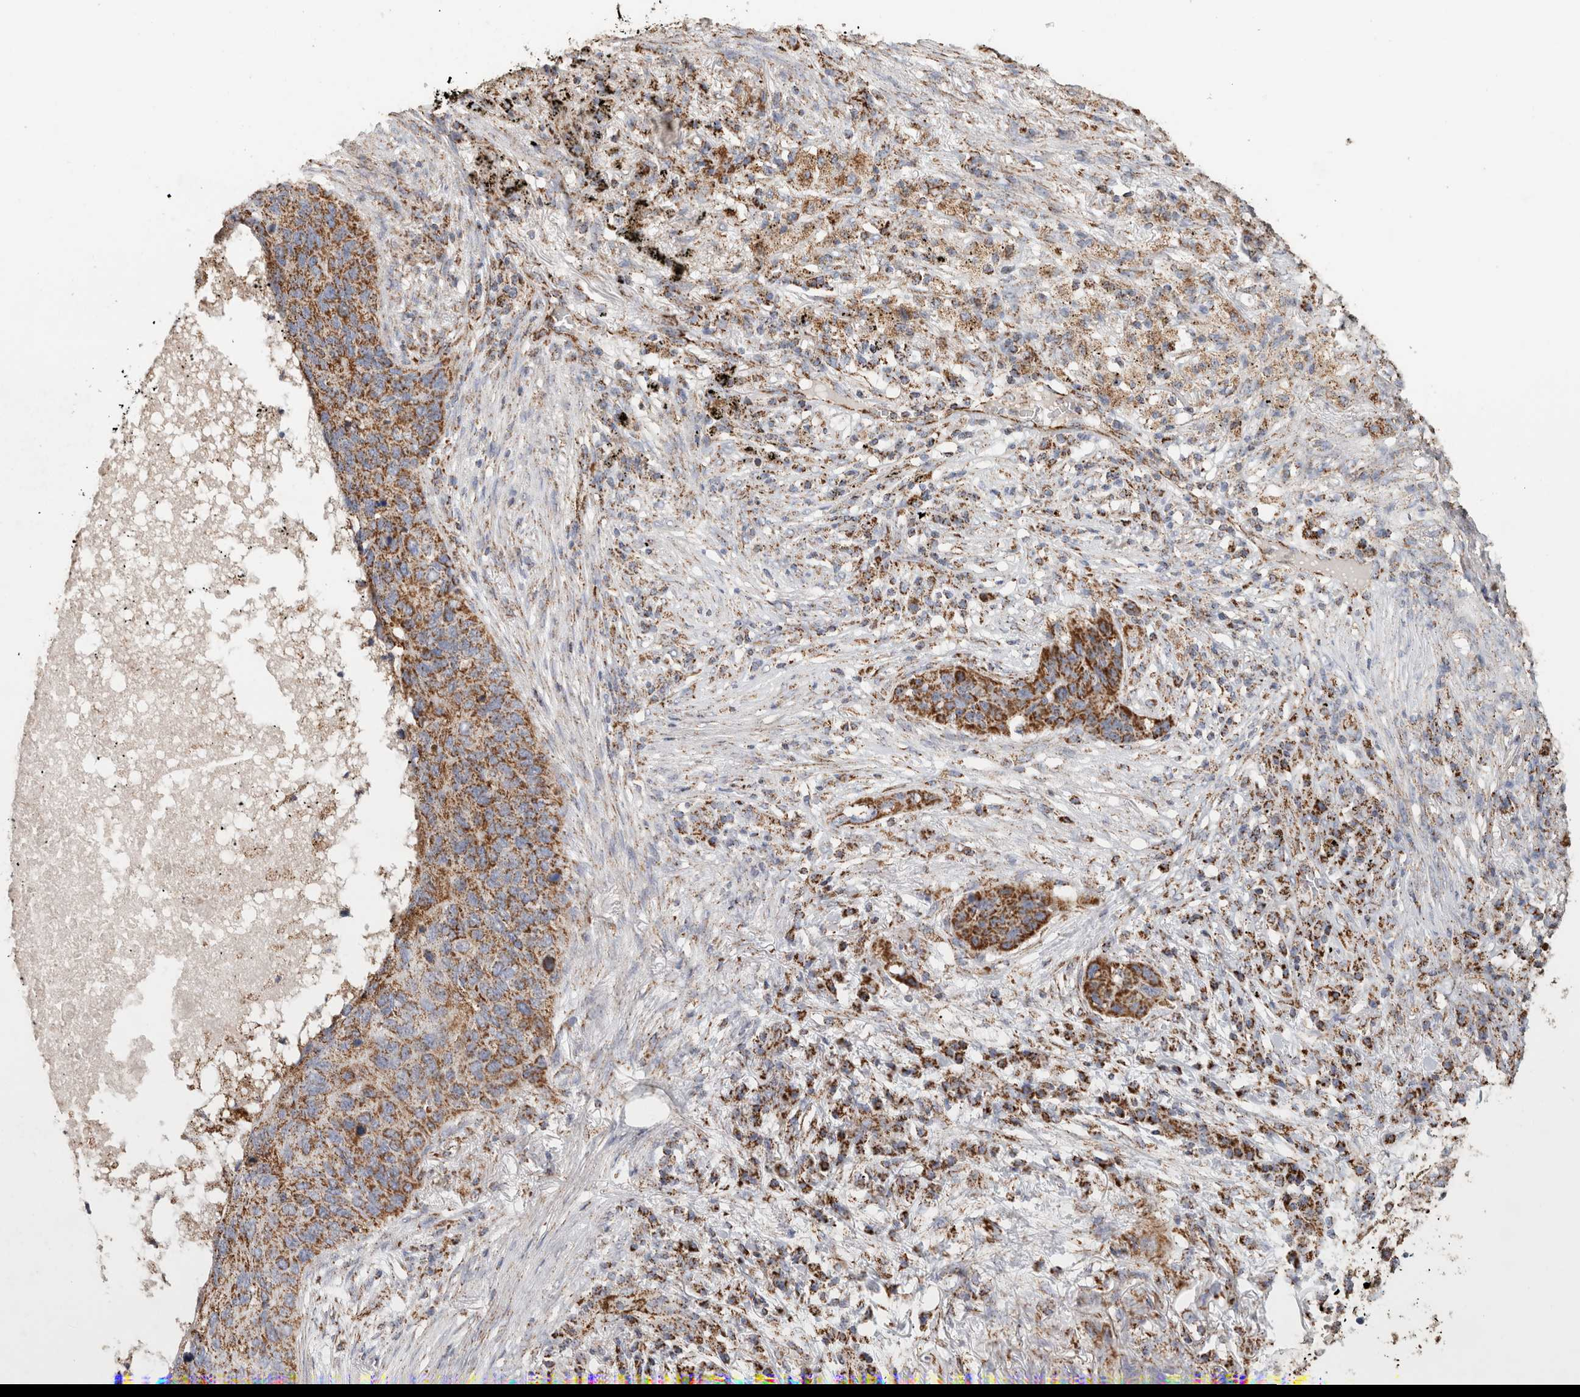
{"staining": {"intensity": "moderate", "quantity": ">75%", "location": "cytoplasmic/membranous"}, "tissue": "lung cancer", "cell_type": "Tumor cells", "image_type": "cancer", "snomed": [{"axis": "morphology", "description": "Squamous cell carcinoma, NOS"}, {"axis": "topography", "description": "Lung"}], "caption": "Squamous cell carcinoma (lung) stained with immunohistochemistry exhibits moderate cytoplasmic/membranous staining in about >75% of tumor cells. Immunohistochemistry stains the protein in brown and the nuclei are stained blue.", "gene": "C1QBP", "patient": {"sex": "female", "age": 63}}